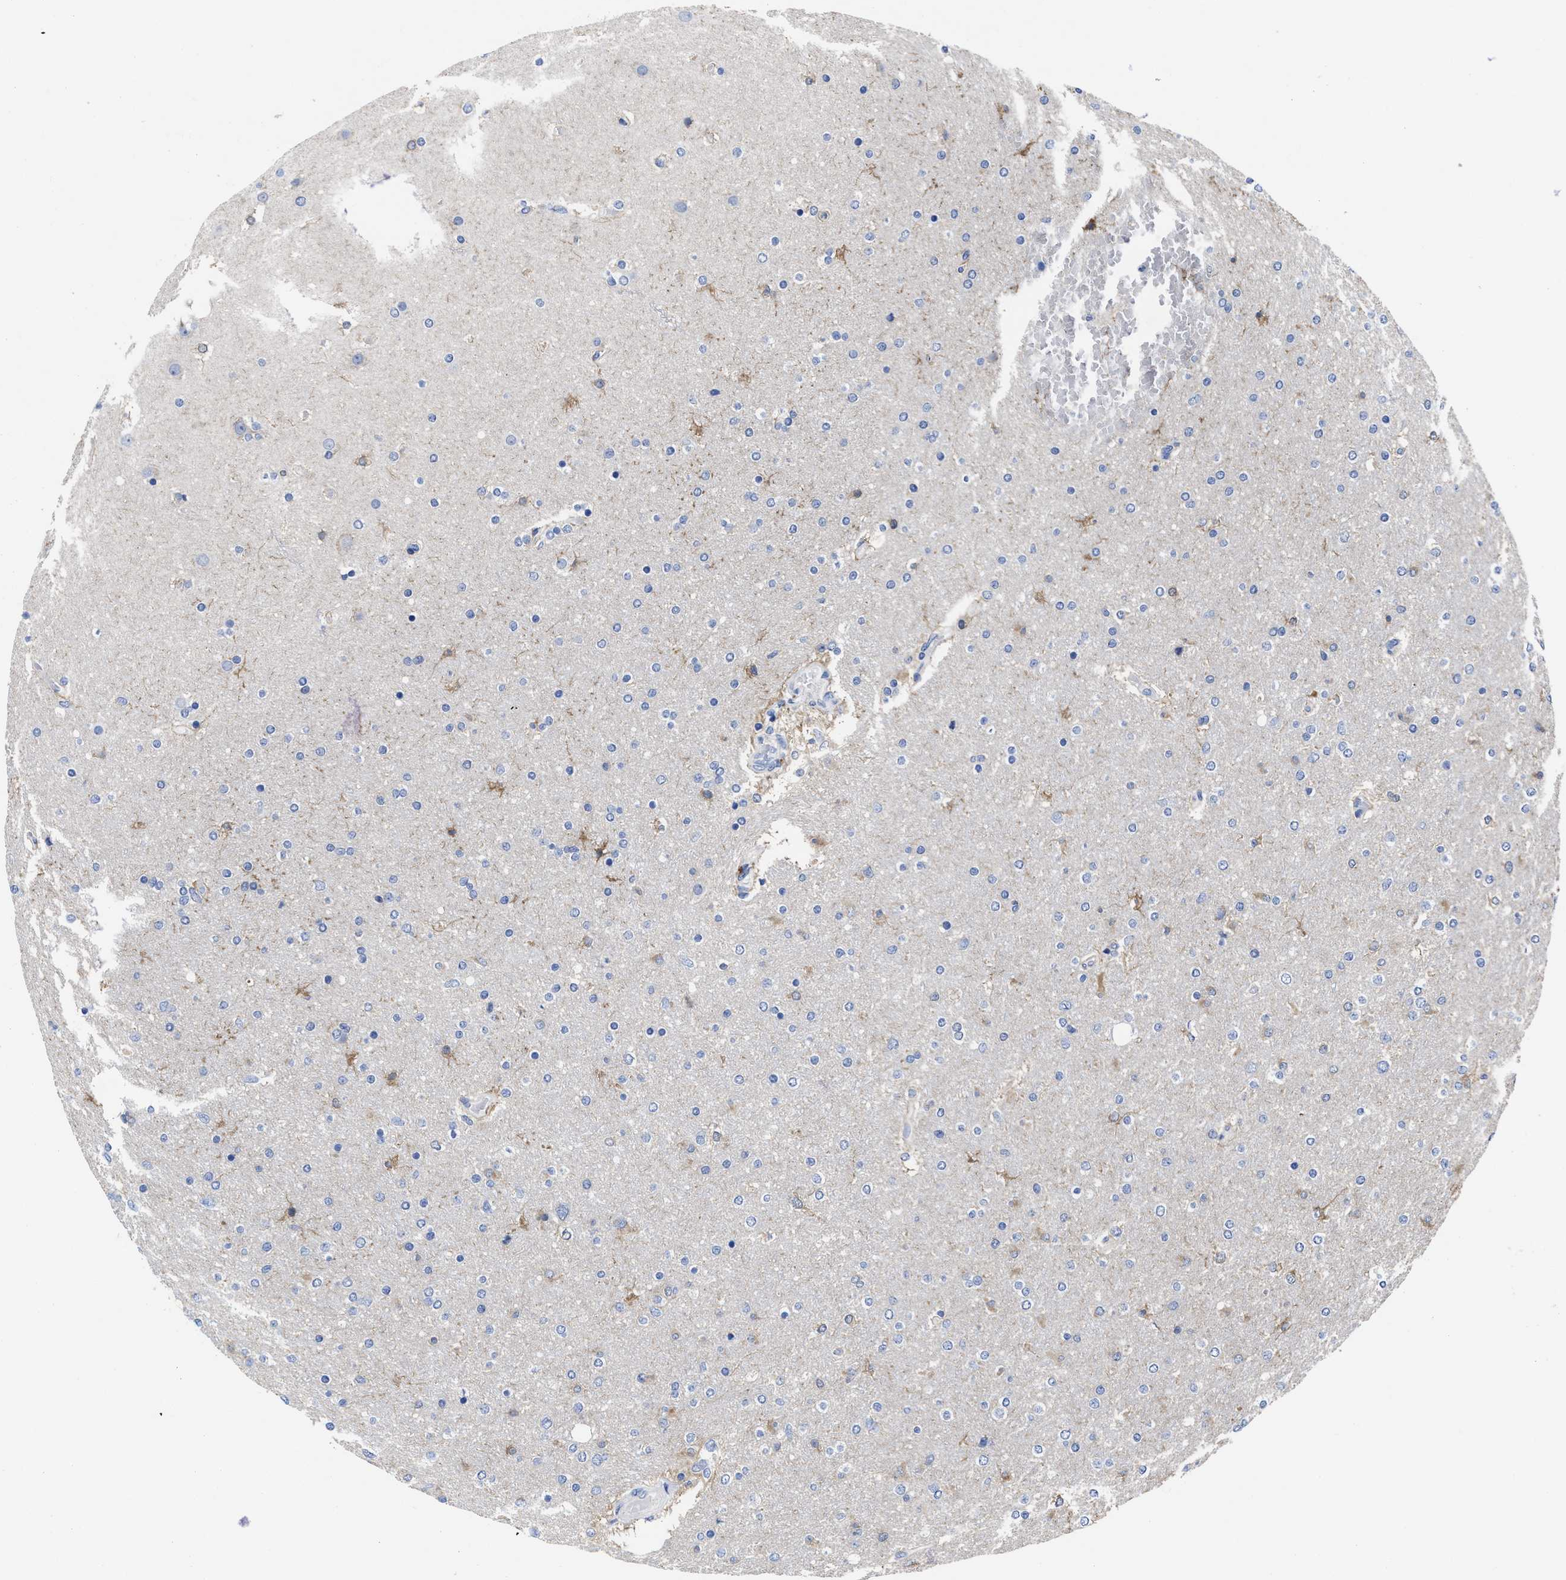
{"staining": {"intensity": "negative", "quantity": "none", "location": "none"}, "tissue": "glioma", "cell_type": "Tumor cells", "image_type": "cancer", "snomed": [{"axis": "morphology", "description": "Glioma, malignant, High grade"}, {"axis": "topography", "description": "Cerebral cortex"}], "caption": "IHC of glioma shows no expression in tumor cells.", "gene": "TXNDC17", "patient": {"sex": "female", "age": 36}}